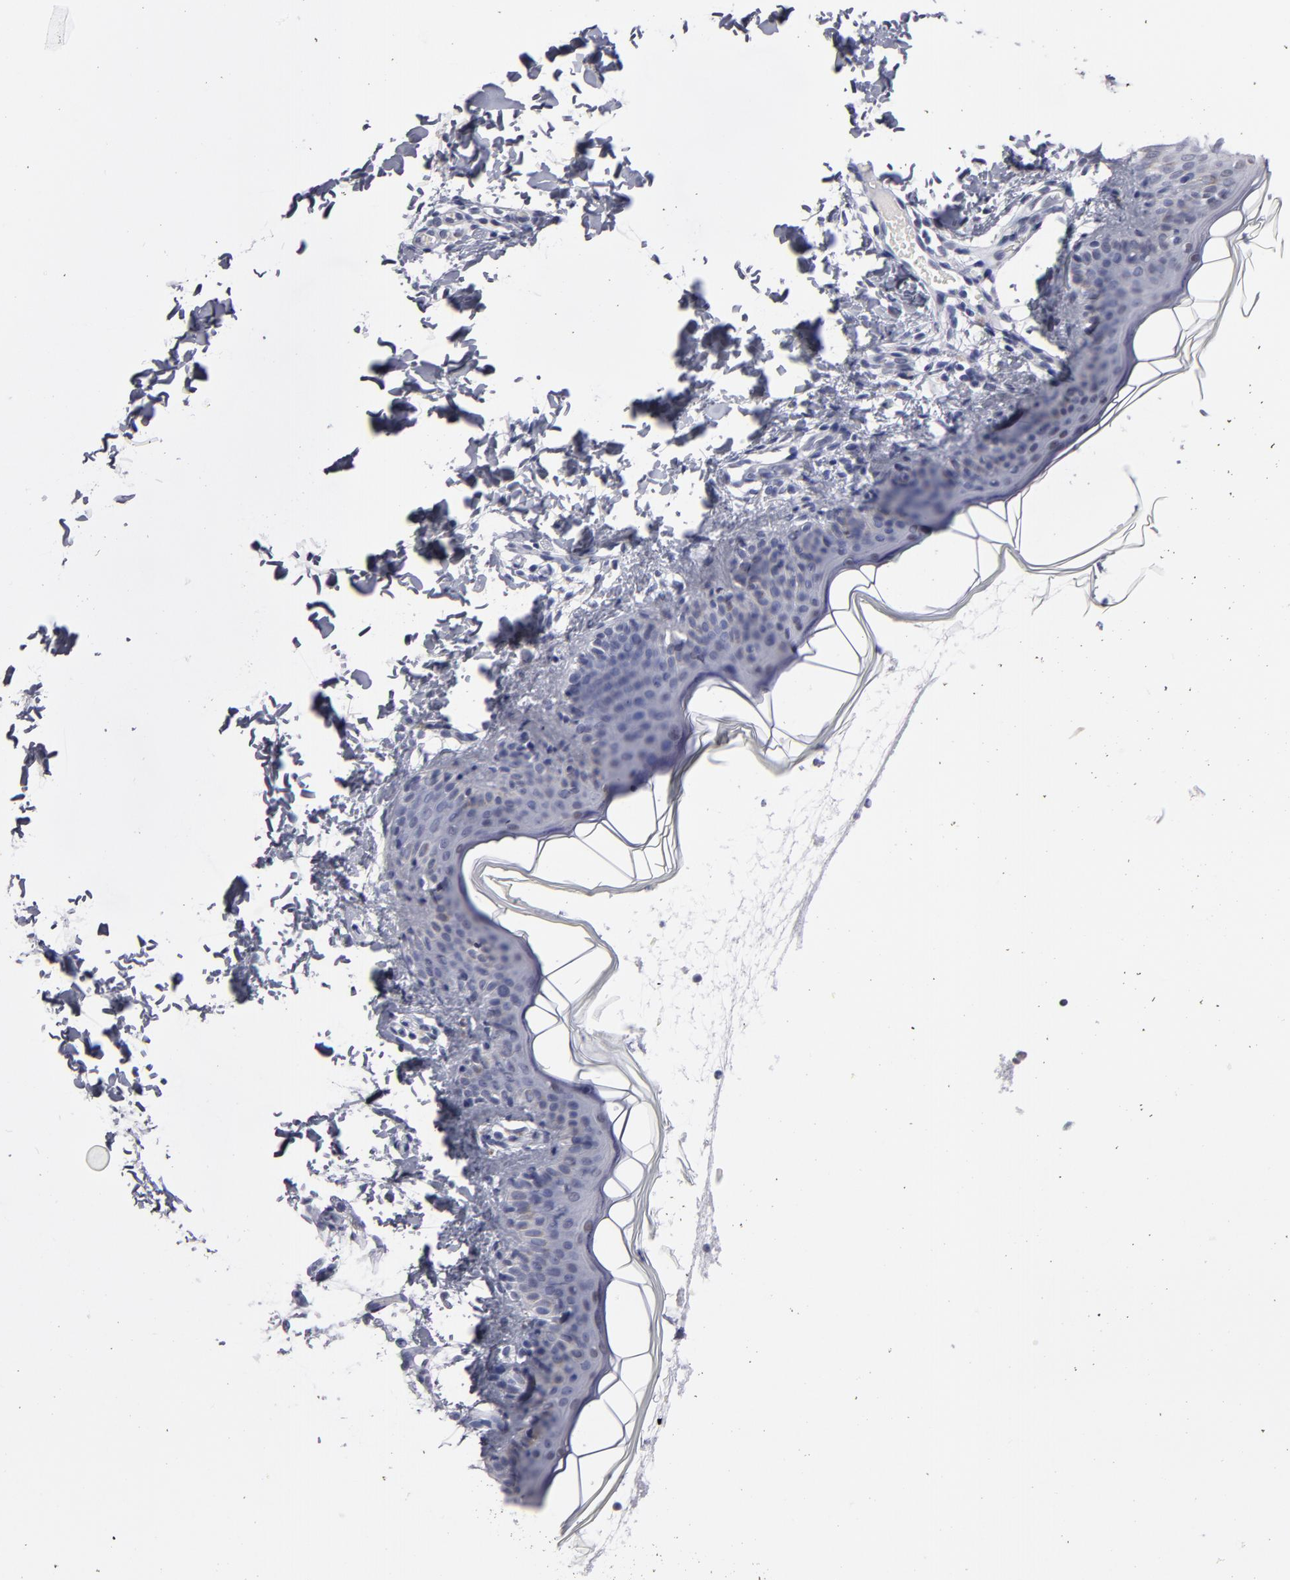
{"staining": {"intensity": "negative", "quantity": "none", "location": "none"}, "tissue": "skin", "cell_type": "Fibroblasts", "image_type": "normal", "snomed": [{"axis": "morphology", "description": "Normal tissue, NOS"}, {"axis": "topography", "description": "Skin"}], "caption": "DAB immunohistochemical staining of normal skin shows no significant staining in fibroblasts.", "gene": "TEX11", "patient": {"sex": "female", "age": 4}}